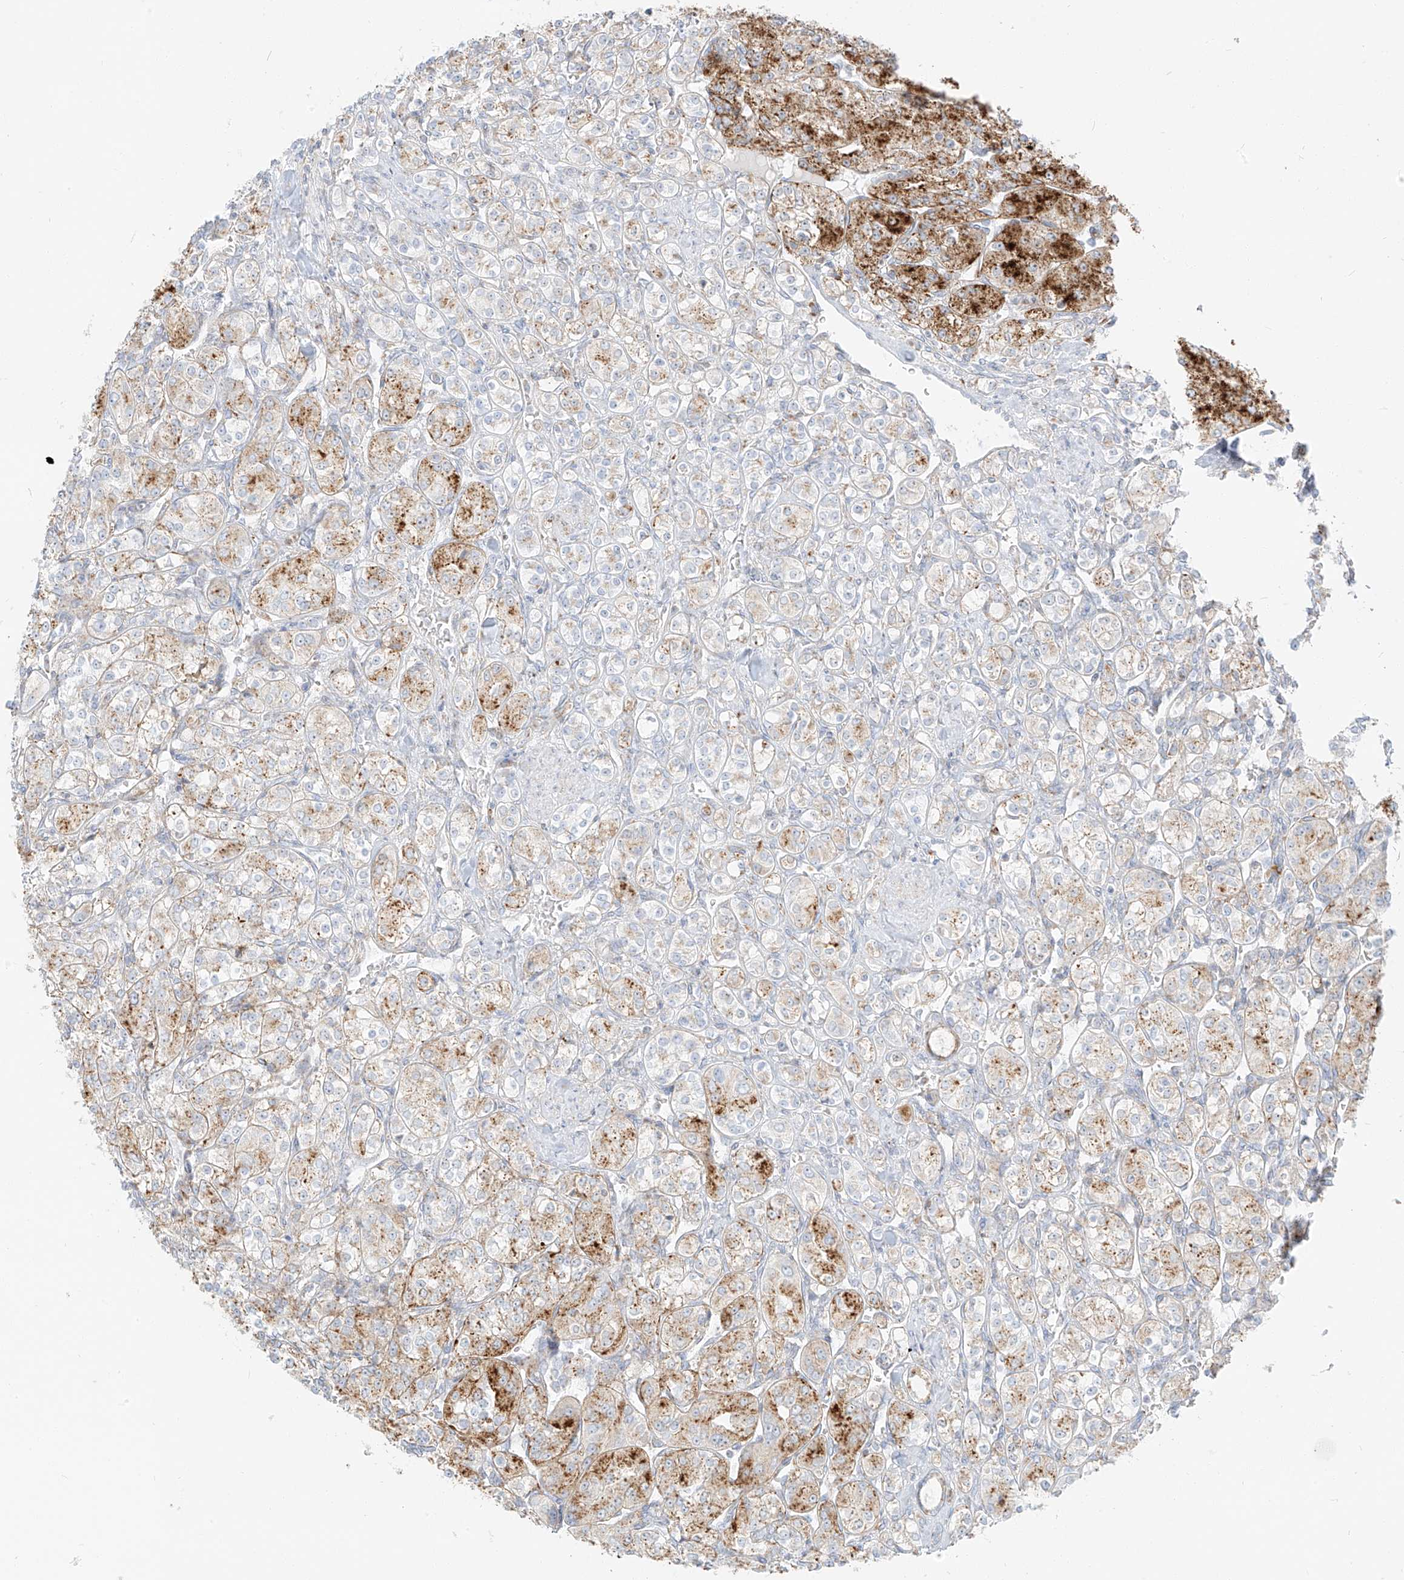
{"staining": {"intensity": "moderate", "quantity": "25%-75%", "location": "cytoplasmic/membranous"}, "tissue": "renal cancer", "cell_type": "Tumor cells", "image_type": "cancer", "snomed": [{"axis": "morphology", "description": "Adenocarcinoma, NOS"}, {"axis": "topography", "description": "Kidney"}], "caption": "This is a histology image of immunohistochemistry staining of renal cancer, which shows moderate expression in the cytoplasmic/membranous of tumor cells.", "gene": "SLC35F6", "patient": {"sex": "male", "age": 77}}